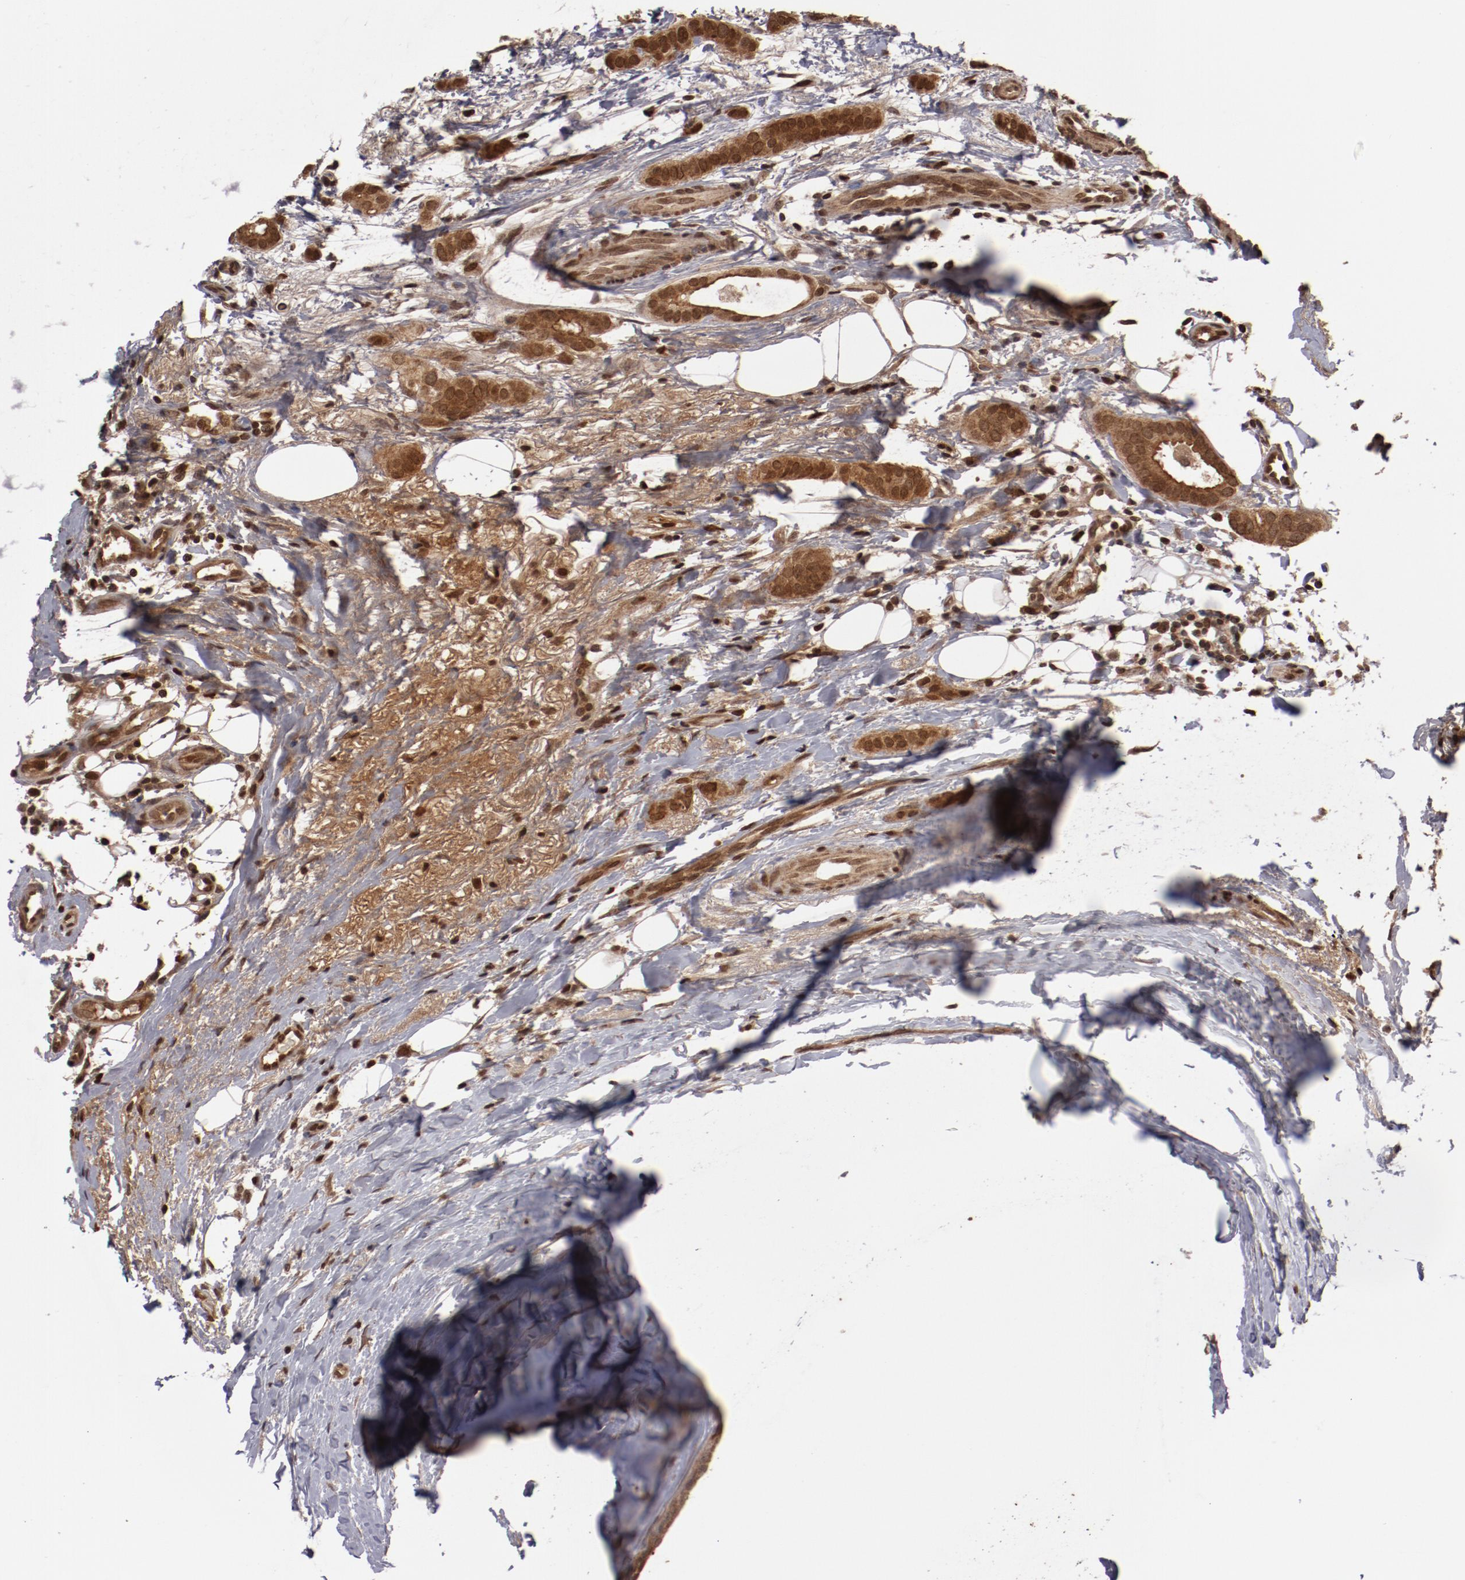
{"staining": {"intensity": "moderate", "quantity": ">75%", "location": "cytoplasmic/membranous,nuclear"}, "tissue": "breast cancer", "cell_type": "Tumor cells", "image_type": "cancer", "snomed": [{"axis": "morphology", "description": "Duct carcinoma"}, {"axis": "topography", "description": "Breast"}], "caption": "The micrograph exhibits a brown stain indicating the presence of a protein in the cytoplasmic/membranous and nuclear of tumor cells in invasive ductal carcinoma (breast). The staining is performed using DAB (3,3'-diaminobenzidine) brown chromogen to label protein expression. The nuclei are counter-stained blue using hematoxylin.", "gene": "SERPINA7", "patient": {"sex": "female", "age": 54}}